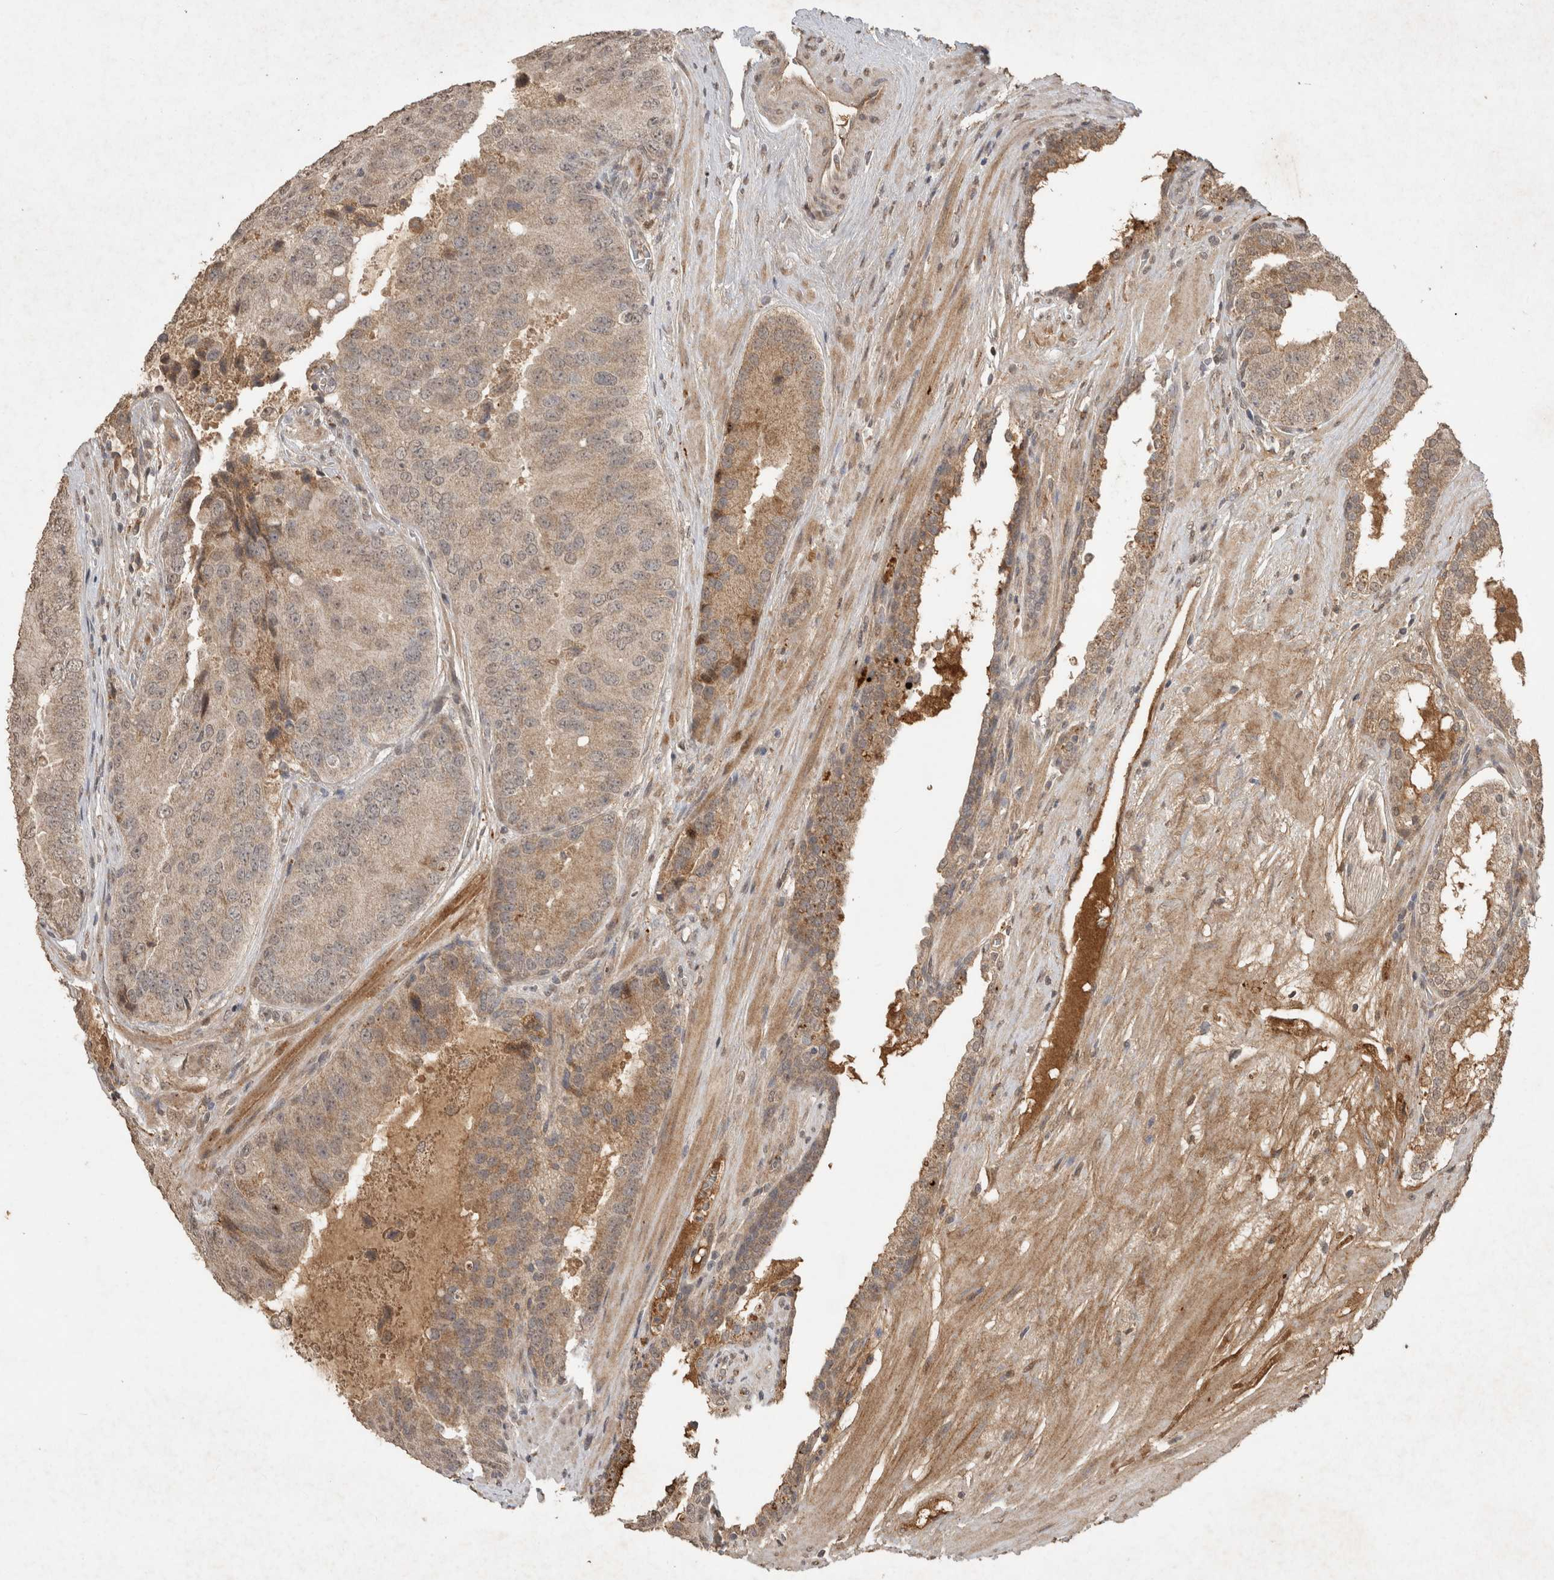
{"staining": {"intensity": "moderate", "quantity": "<25%", "location": "cytoplasmic/membranous"}, "tissue": "prostate cancer", "cell_type": "Tumor cells", "image_type": "cancer", "snomed": [{"axis": "morphology", "description": "Adenocarcinoma, High grade"}, {"axis": "topography", "description": "Prostate"}], "caption": "Prostate adenocarcinoma (high-grade) stained with a brown dye displays moderate cytoplasmic/membranous positive positivity in approximately <25% of tumor cells.", "gene": "FAM3A", "patient": {"sex": "male", "age": 70}}